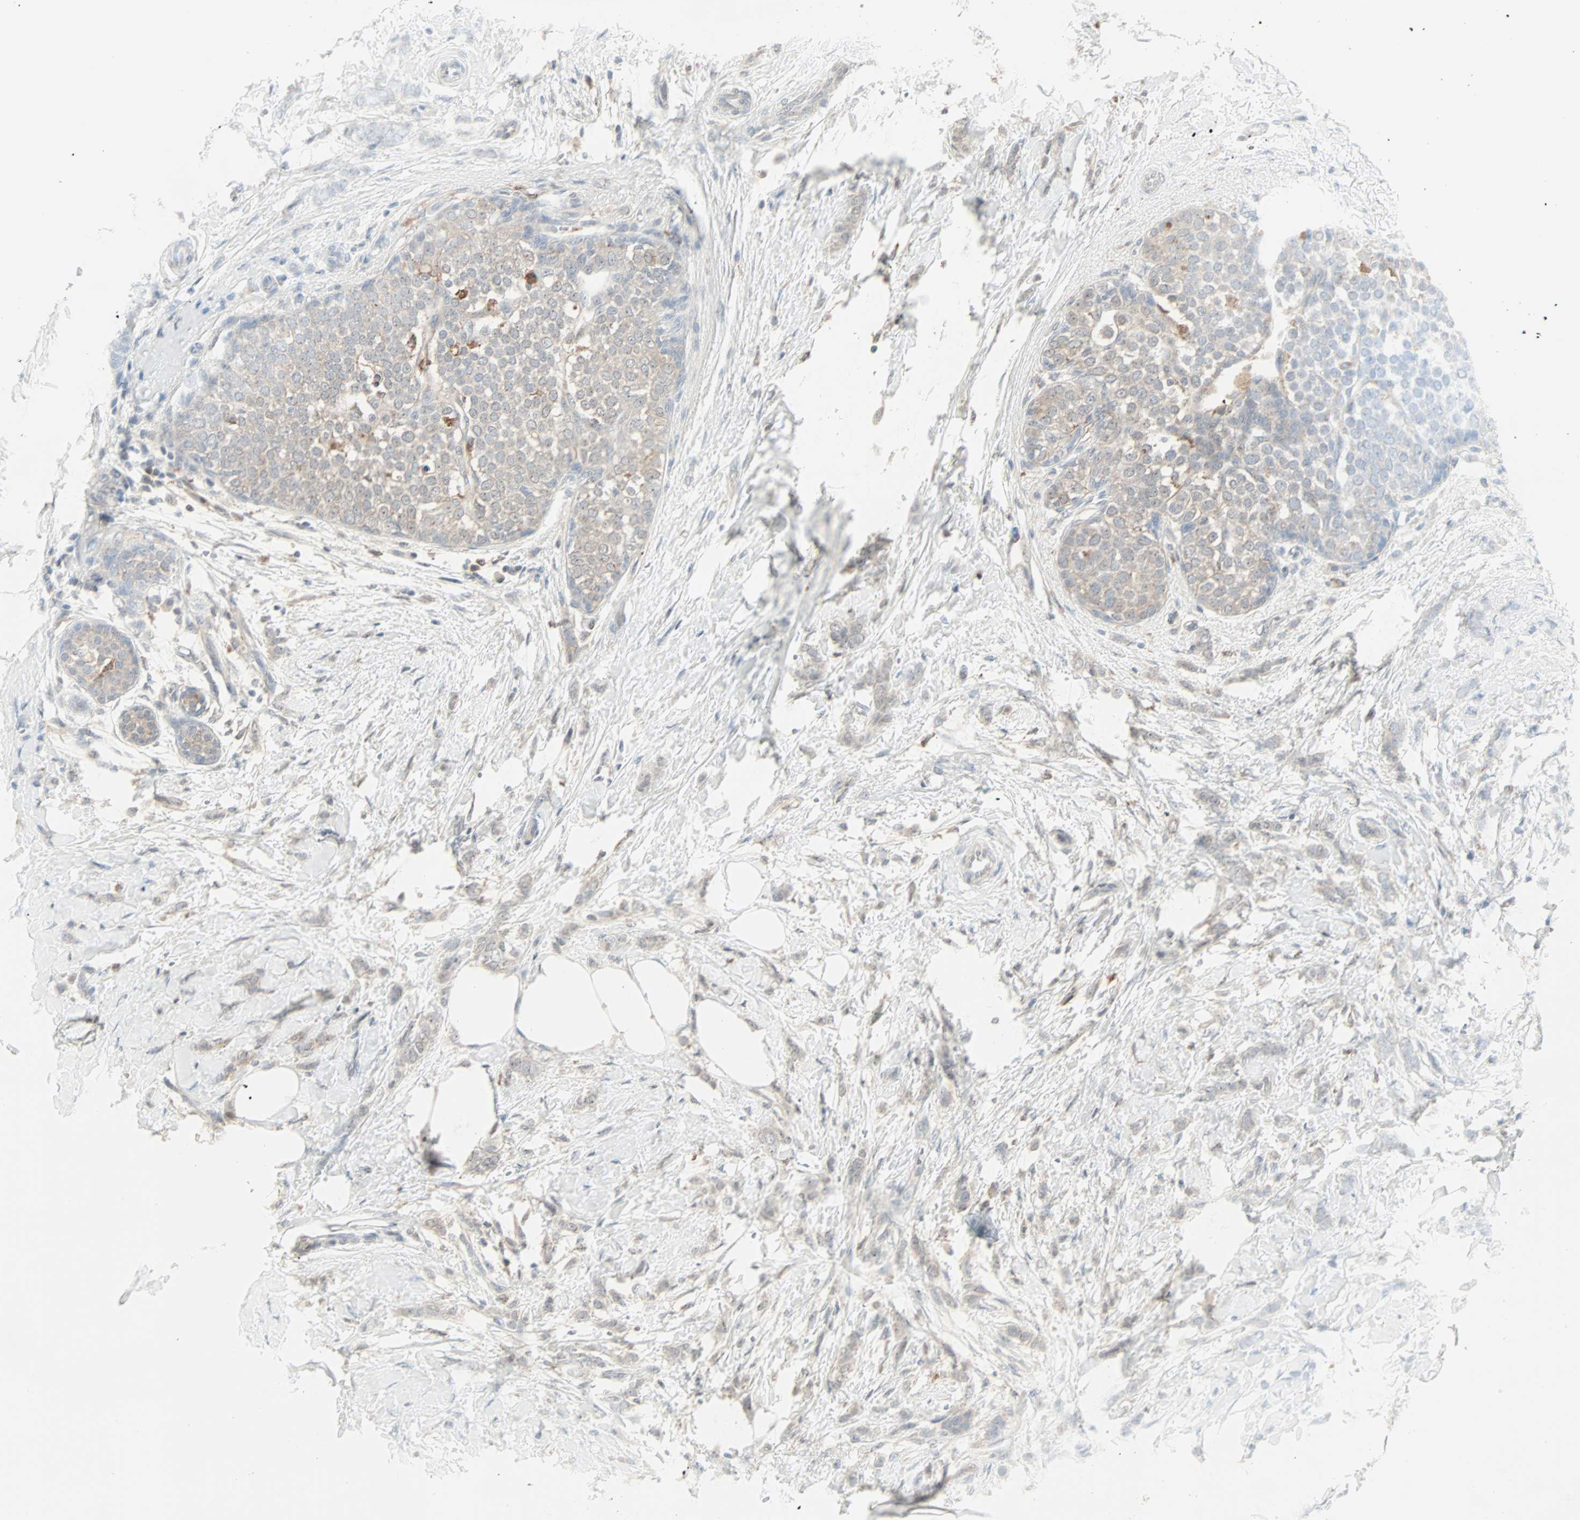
{"staining": {"intensity": "weak", "quantity": "25%-75%", "location": "cytoplasmic/membranous"}, "tissue": "breast cancer", "cell_type": "Tumor cells", "image_type": "cancer", "snomed": [{"axis": "morphology", "description": "Lobular carcinoma, in situ"}, {"axis": "morphology", "description": "Lobular carcinoma"}, {"axis": "topography", "description": "Breast"}], "caption": "Protein expression analysis of human breast cancer (lobular carcinoma in situ) reveals weak cytoplasmic/membranous positivity in about 25%-75% of tumor cells. Nuclei are stained in blue.", "gene": "KDM4A", "patient": {"sex": "female", "age": 41}}